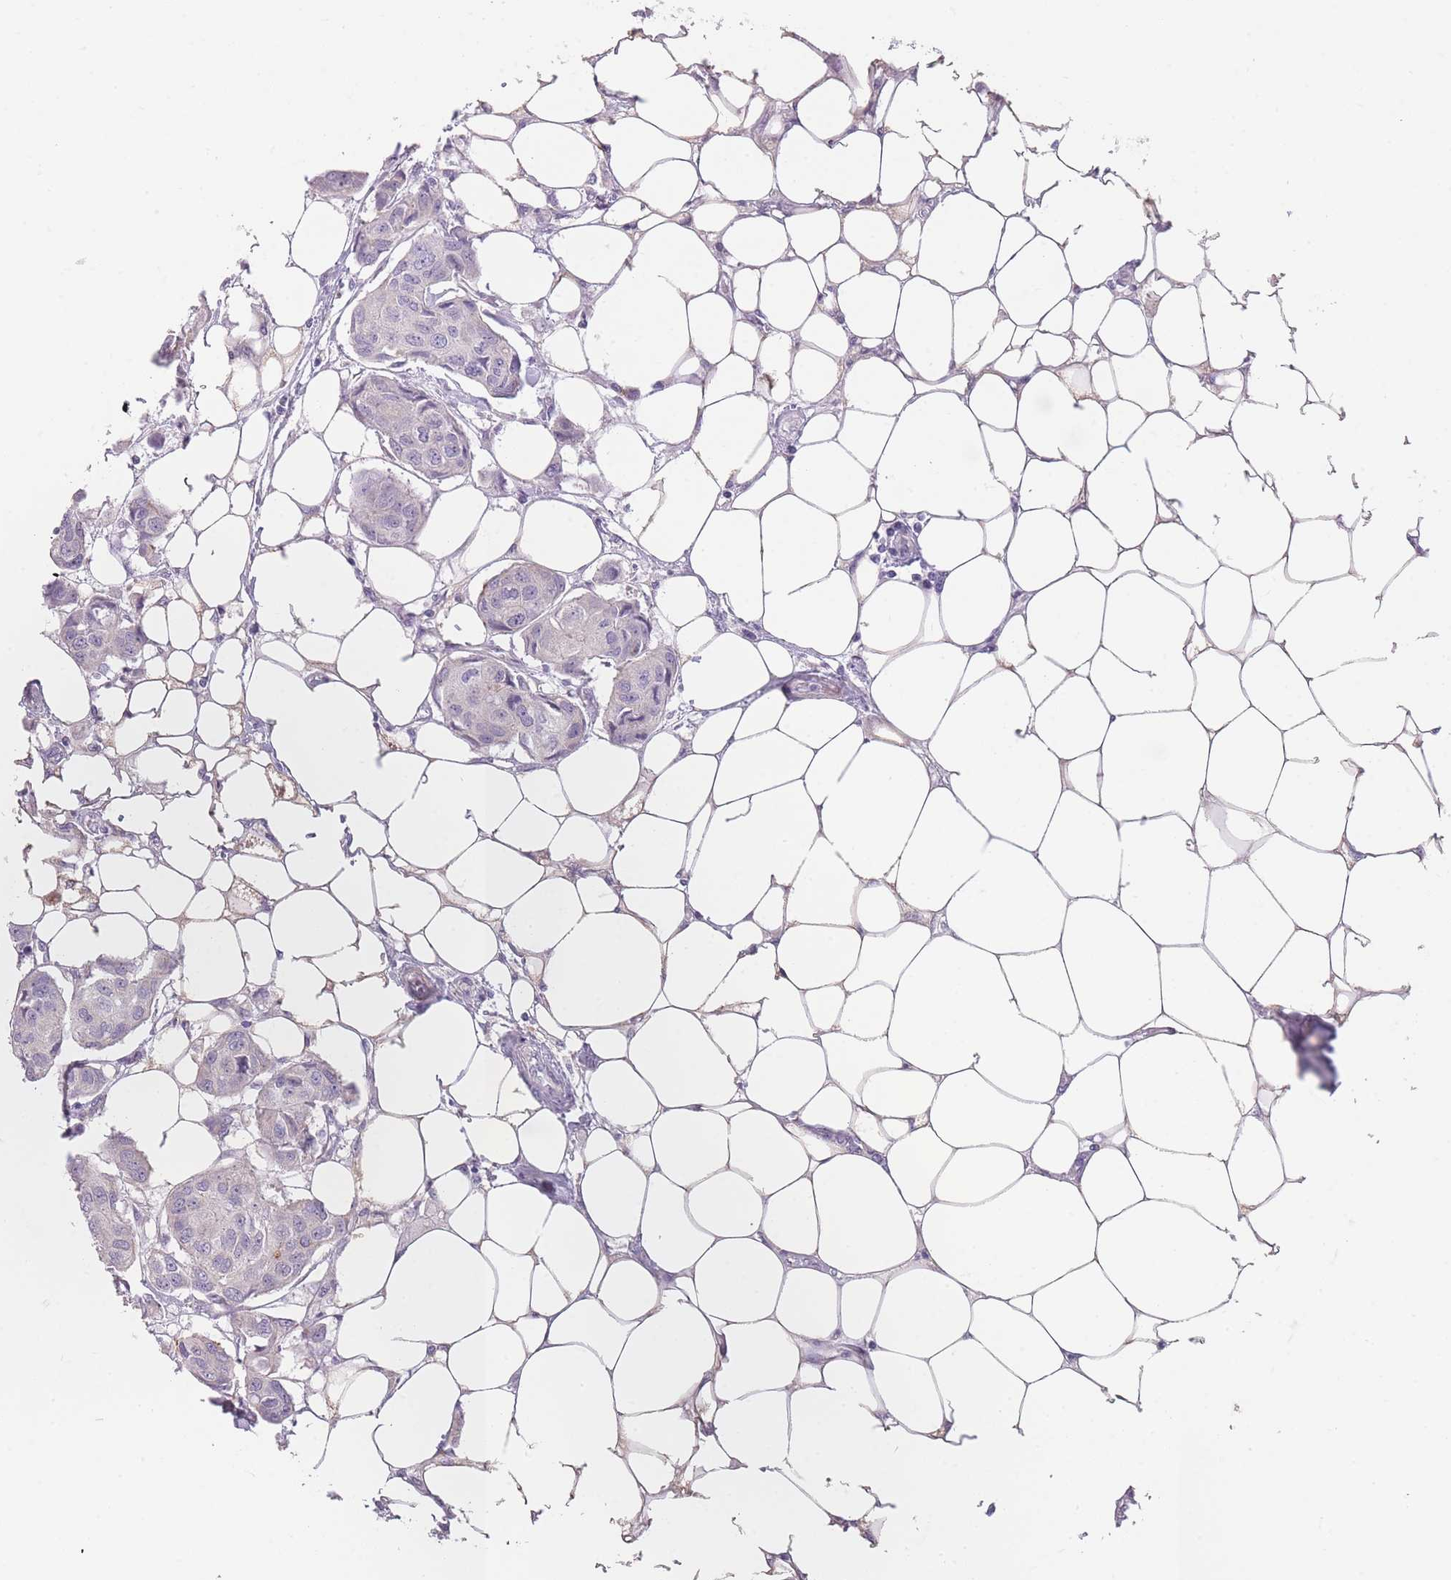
{"staining": {"intensity": "negative", "quantity": "none", "location": "none"}, "tissue": "breast cancer", "cell_type": "Tumor cells", "image_type": "cancer", "snomed": [{"axis": "morphology", "description": "Duct carcinoma"}, {"axis": "topography", "description": "Breast"}, {"axis": "topography", "description": "Lymph node"}], "caption": "There is no significant positivity in tumor cells of breast intraductal carcinoma. Nuclei are stained in blue.", "gene": "TMEM236", "patient": {"sex": "female", "age": 80}}